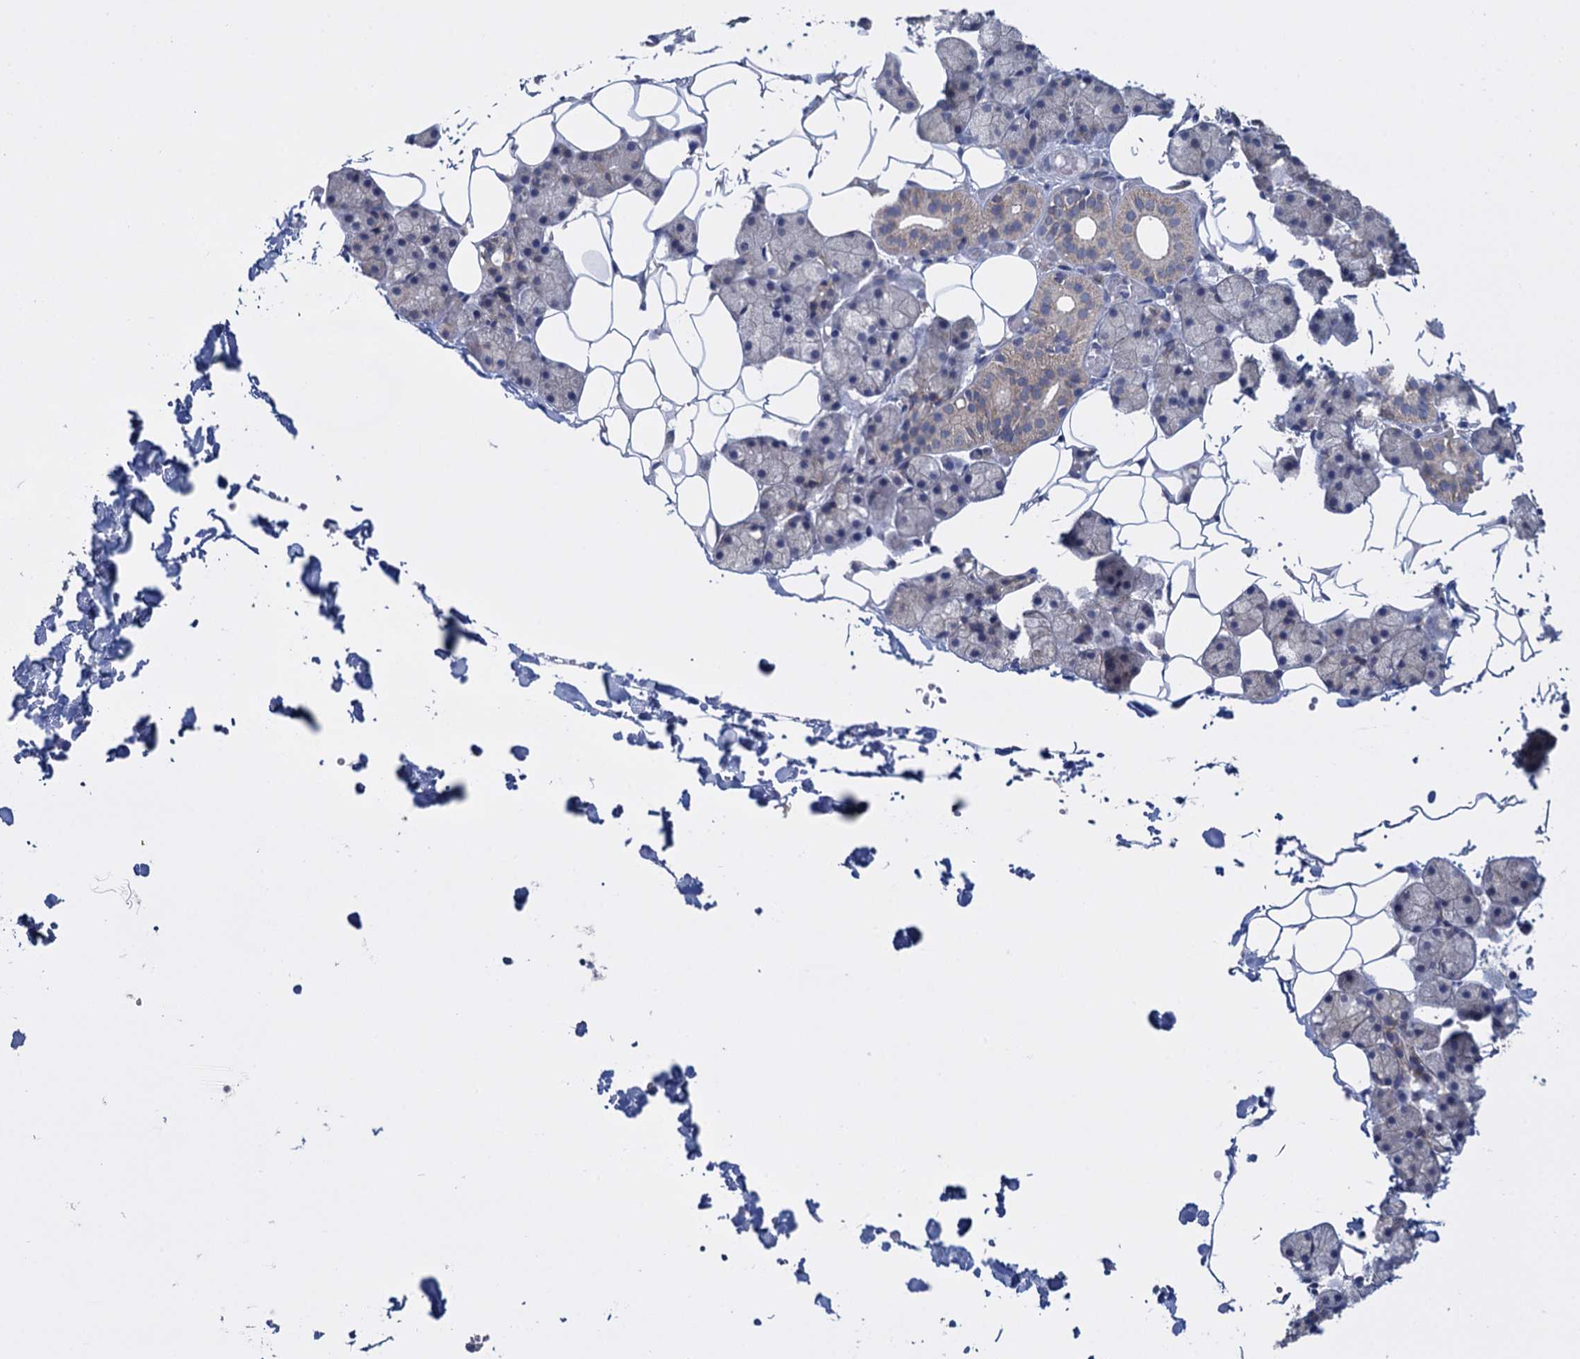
{"staining": {"intensity": "weak", "quantity": "<25%", "location": "cytoplasmic/membranous"}, "tissue": "salivary gland", "cell_type": "Glandular cells", "image_type": "normal", "snomed": [{"axis": "morphology", "description": "Normal tissue, NOS"}, {"axis": "topography", "description": "Salivary gland"}], "caption": "IHC photomicrograph of normal human salivary gland stained for a protein (brown), which shows no staining in glandular cells.", "gene": "GSTM2", "patient": {"sex": "female", "age": 33}}